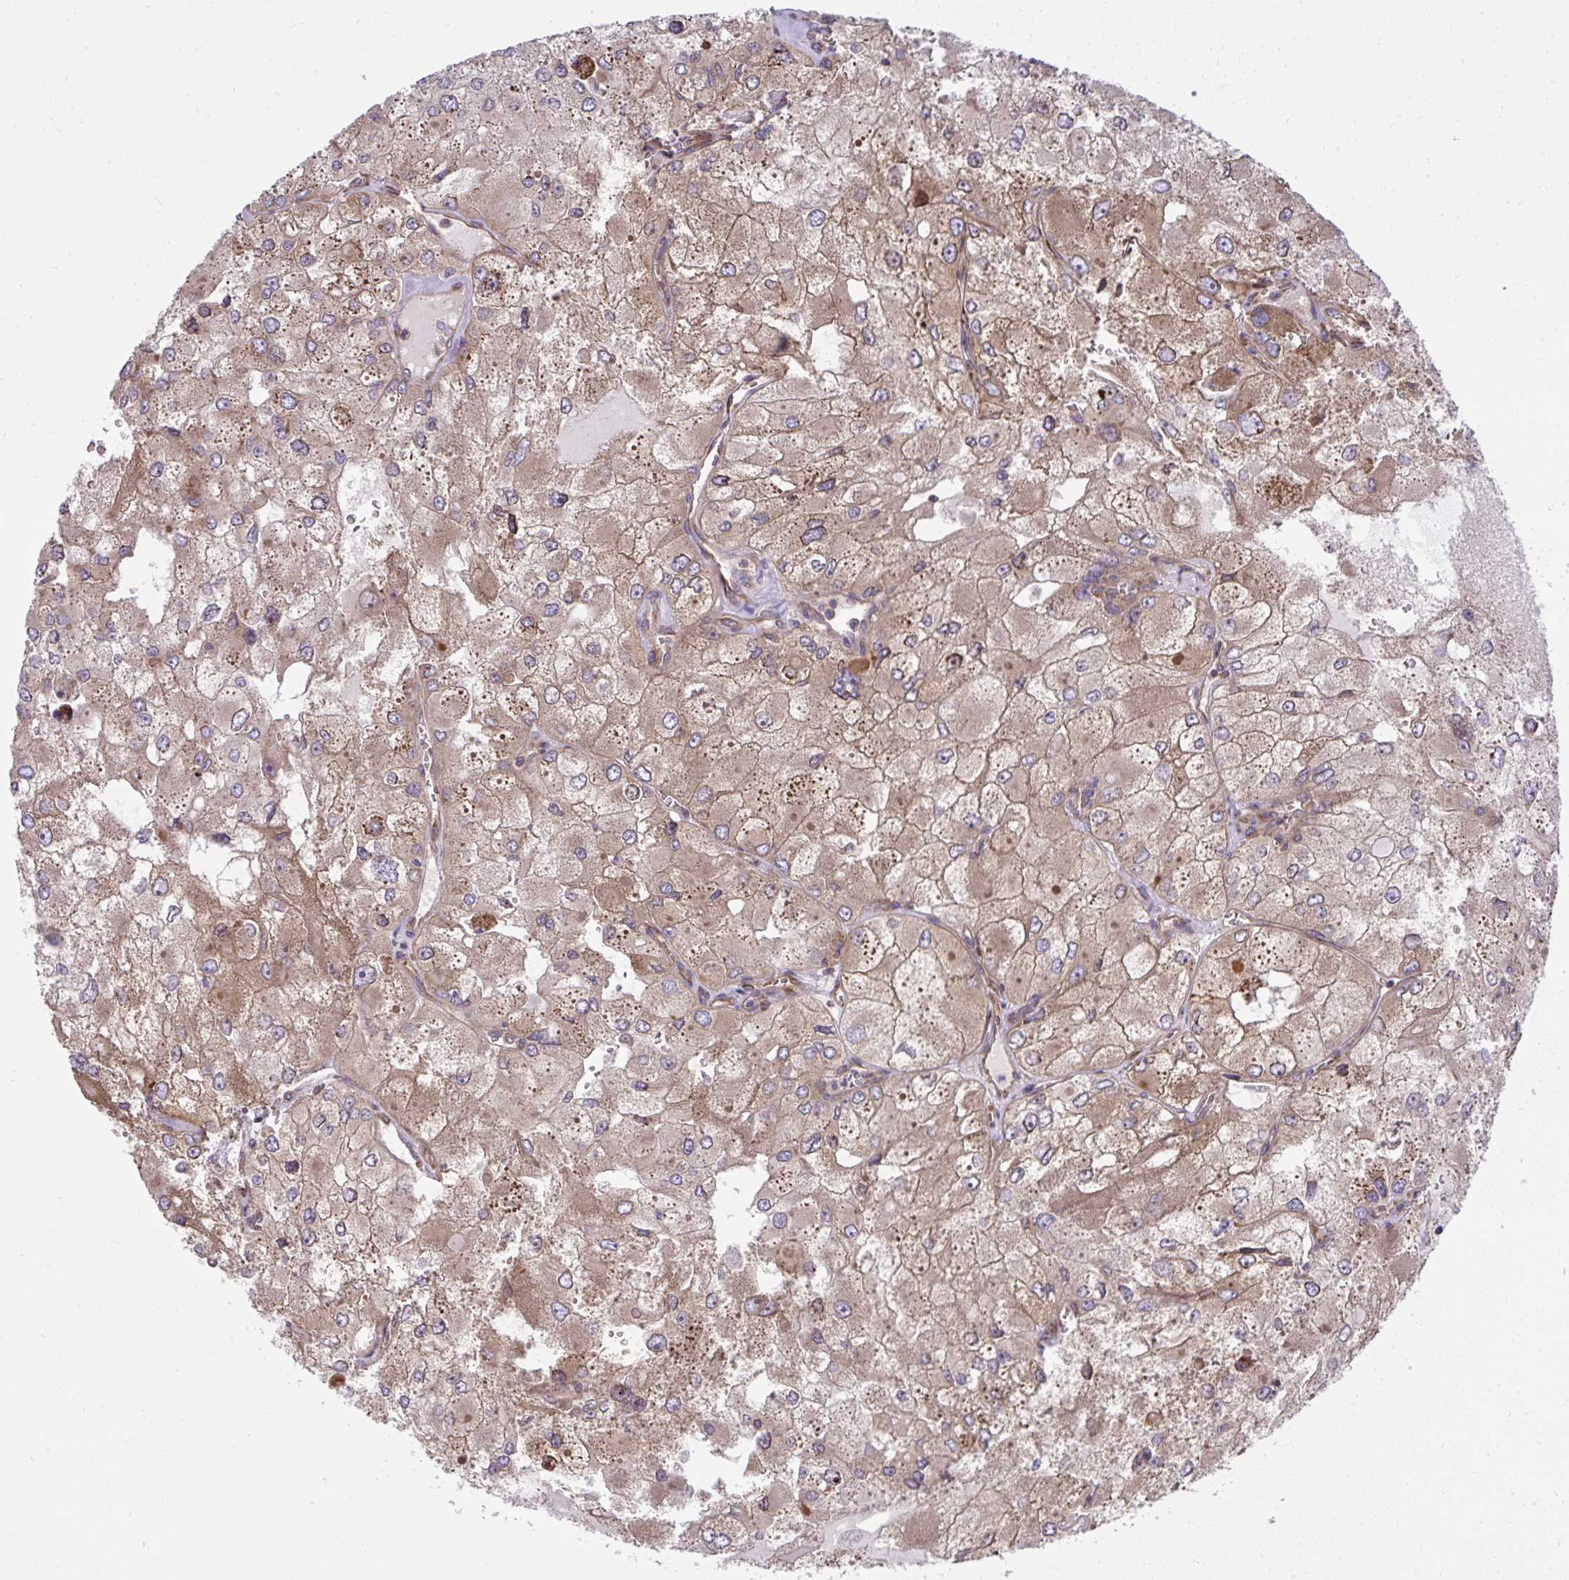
{"staining": {"intensity": "weak", "quantity": ">75%", "location": "cytoplasmic/membranous"}, "tissue": "renal cancer", "cell_type": "Tumor cells", "image_type": "cancer", "snomed": [{"axis": "morphology", "description": "Adenocarcinoma, NOS"}, {"axis": "topography", "description": "Kidney"}], "caption": "Protein expression analysis of adenocarcinoma (renal) displays weak cytoplasmic/membranous expression in approximately >75% of tumor cells.", "gene": "NMNAT3", "patient": {"sex": "female", "age": 70}}